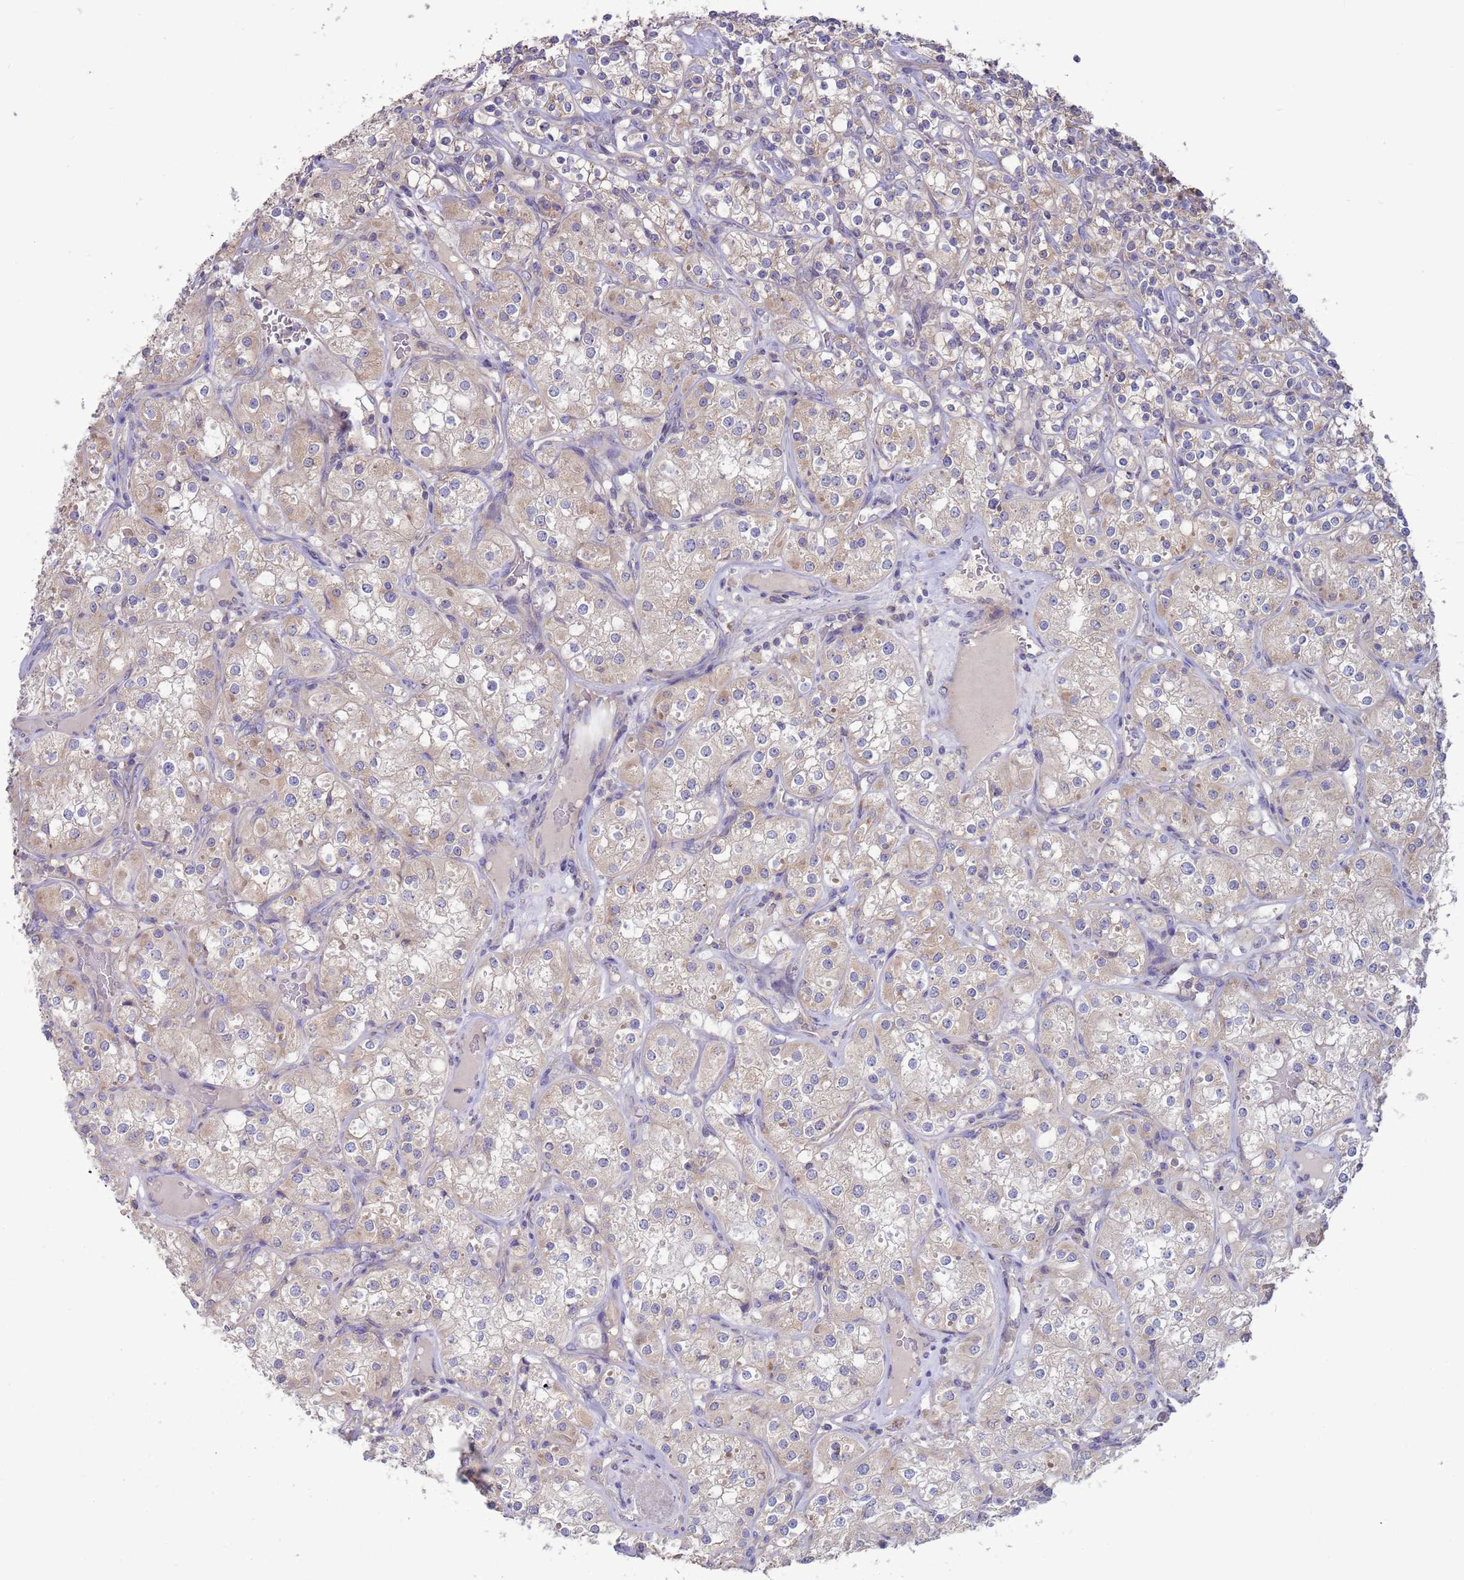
{"staining": {"intensity": "weak", "quantity": "25%-75%", "location": "cytoplasmic/membranous"}, "tissue": "renal cancer", "cell_type": "Tumor cells", "image_type": "cancer", "snomed": [{"axis": "morphology", "description": "Adenocarcinoma, NOS"}, {"axis": "topography", "description": "Kidney"}], "caption": "Immunohistochemical staining of human renal cancer exhibits low levels of weak cytoplasmic/membranous protein expression in about 25%-75% of tumor cells. Immunohistochemistry stains the protein in brown and the nuclei are stained blue.", "gene": "UQCRQ", "patient": {"sex": "male", "age": 77}}